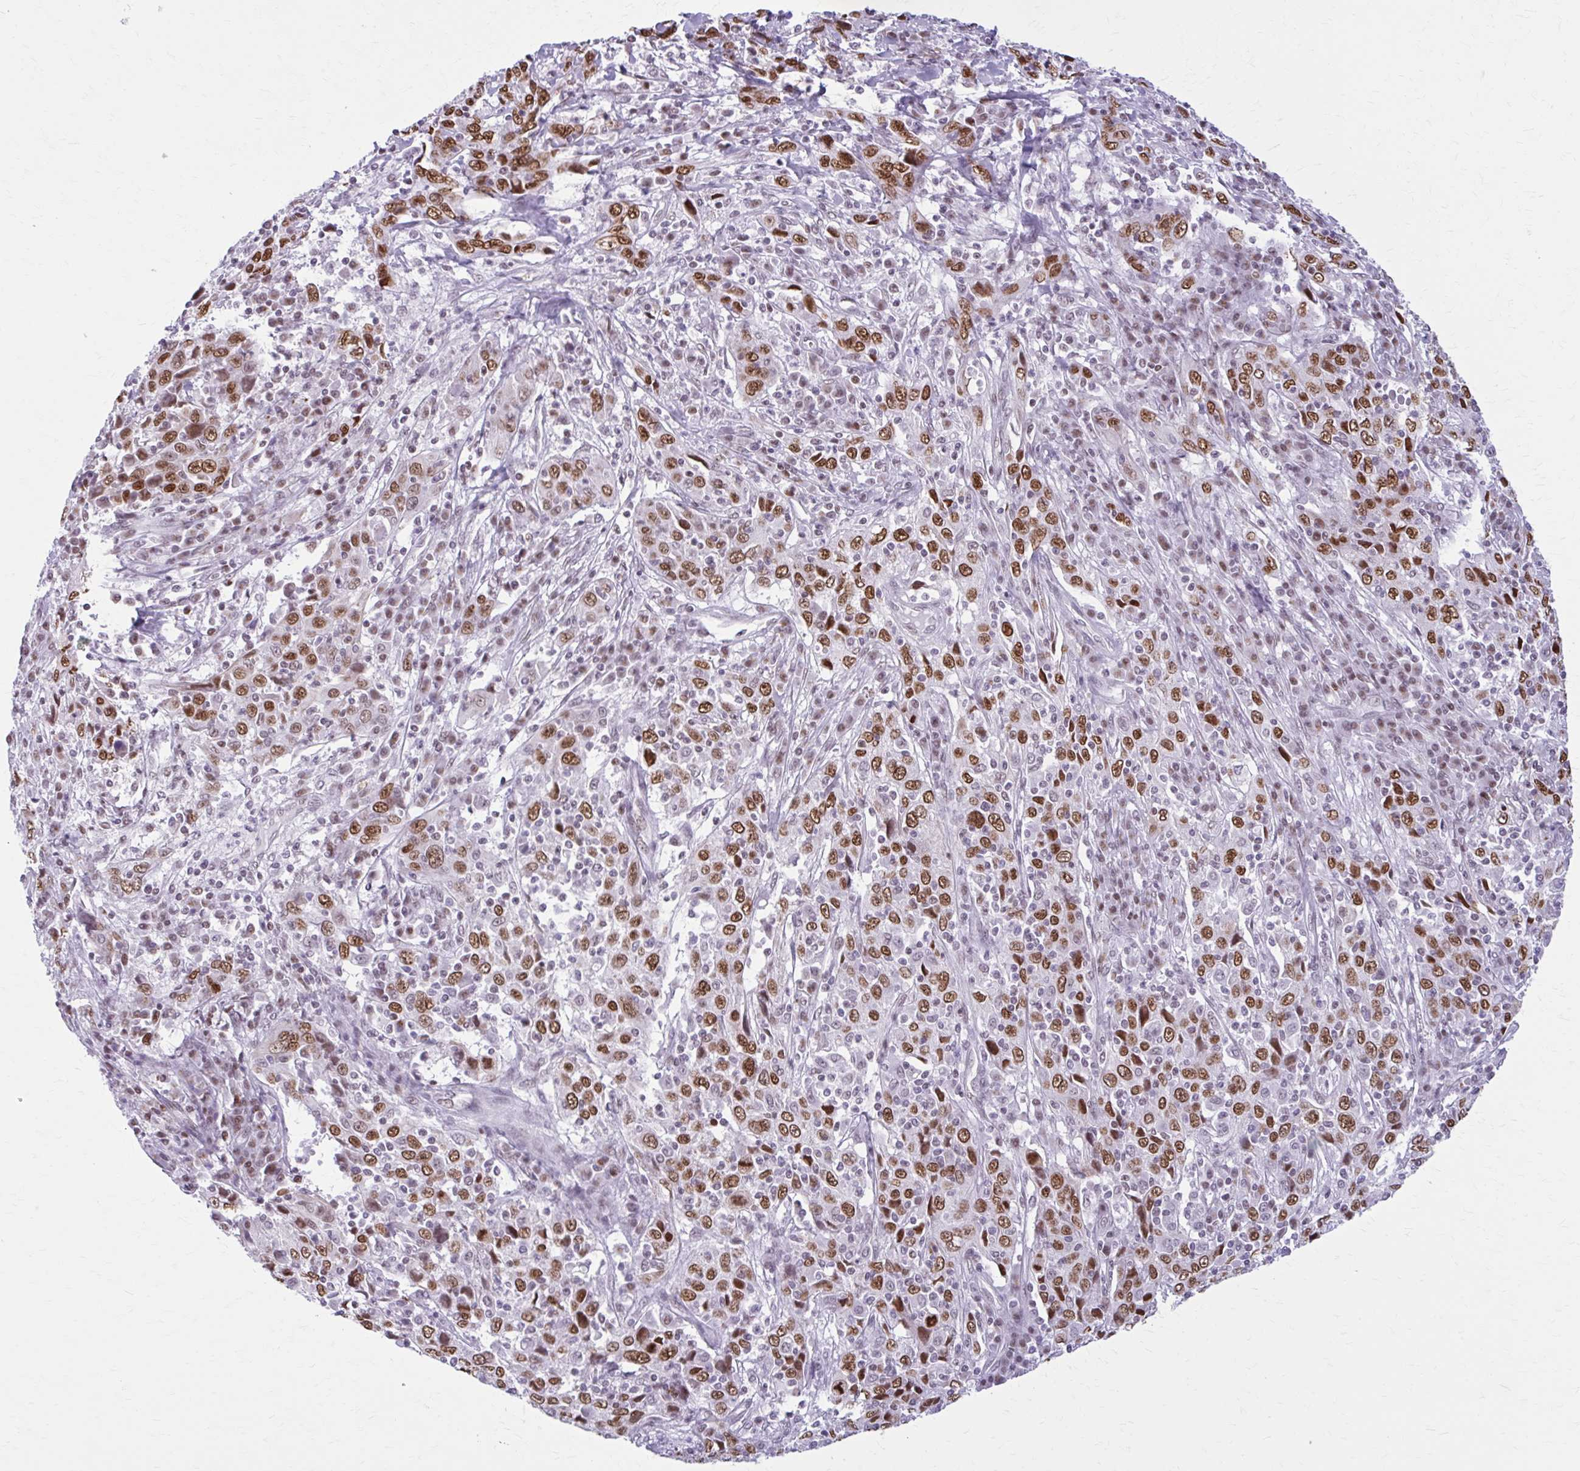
{"staining": {"intensity": "moderate", "quantity": ">75%", "location": "nuclear"}, "tissue": "cervical cancer", "cell_type": "Tumor cells", "image_type": "cancer", "snomed": [{"axis": "morphology", "description": "Squamous cell carcinoma, NOS"}, {"axis": "topography", "description": "Cervix"}], "caption": "Protein staining shows moderate nuclear positivity in about >75% of tumor cells in squamous cell carcinoma (cervical). The staining is performed using DAB (3,3'-diaminobenzidine) brown chromogen to label protein expression. The nuclei are counter-stained blue using hematoxylin.", "gene": "PABIR1", "patient": {"sex": "female", "age": 46}}